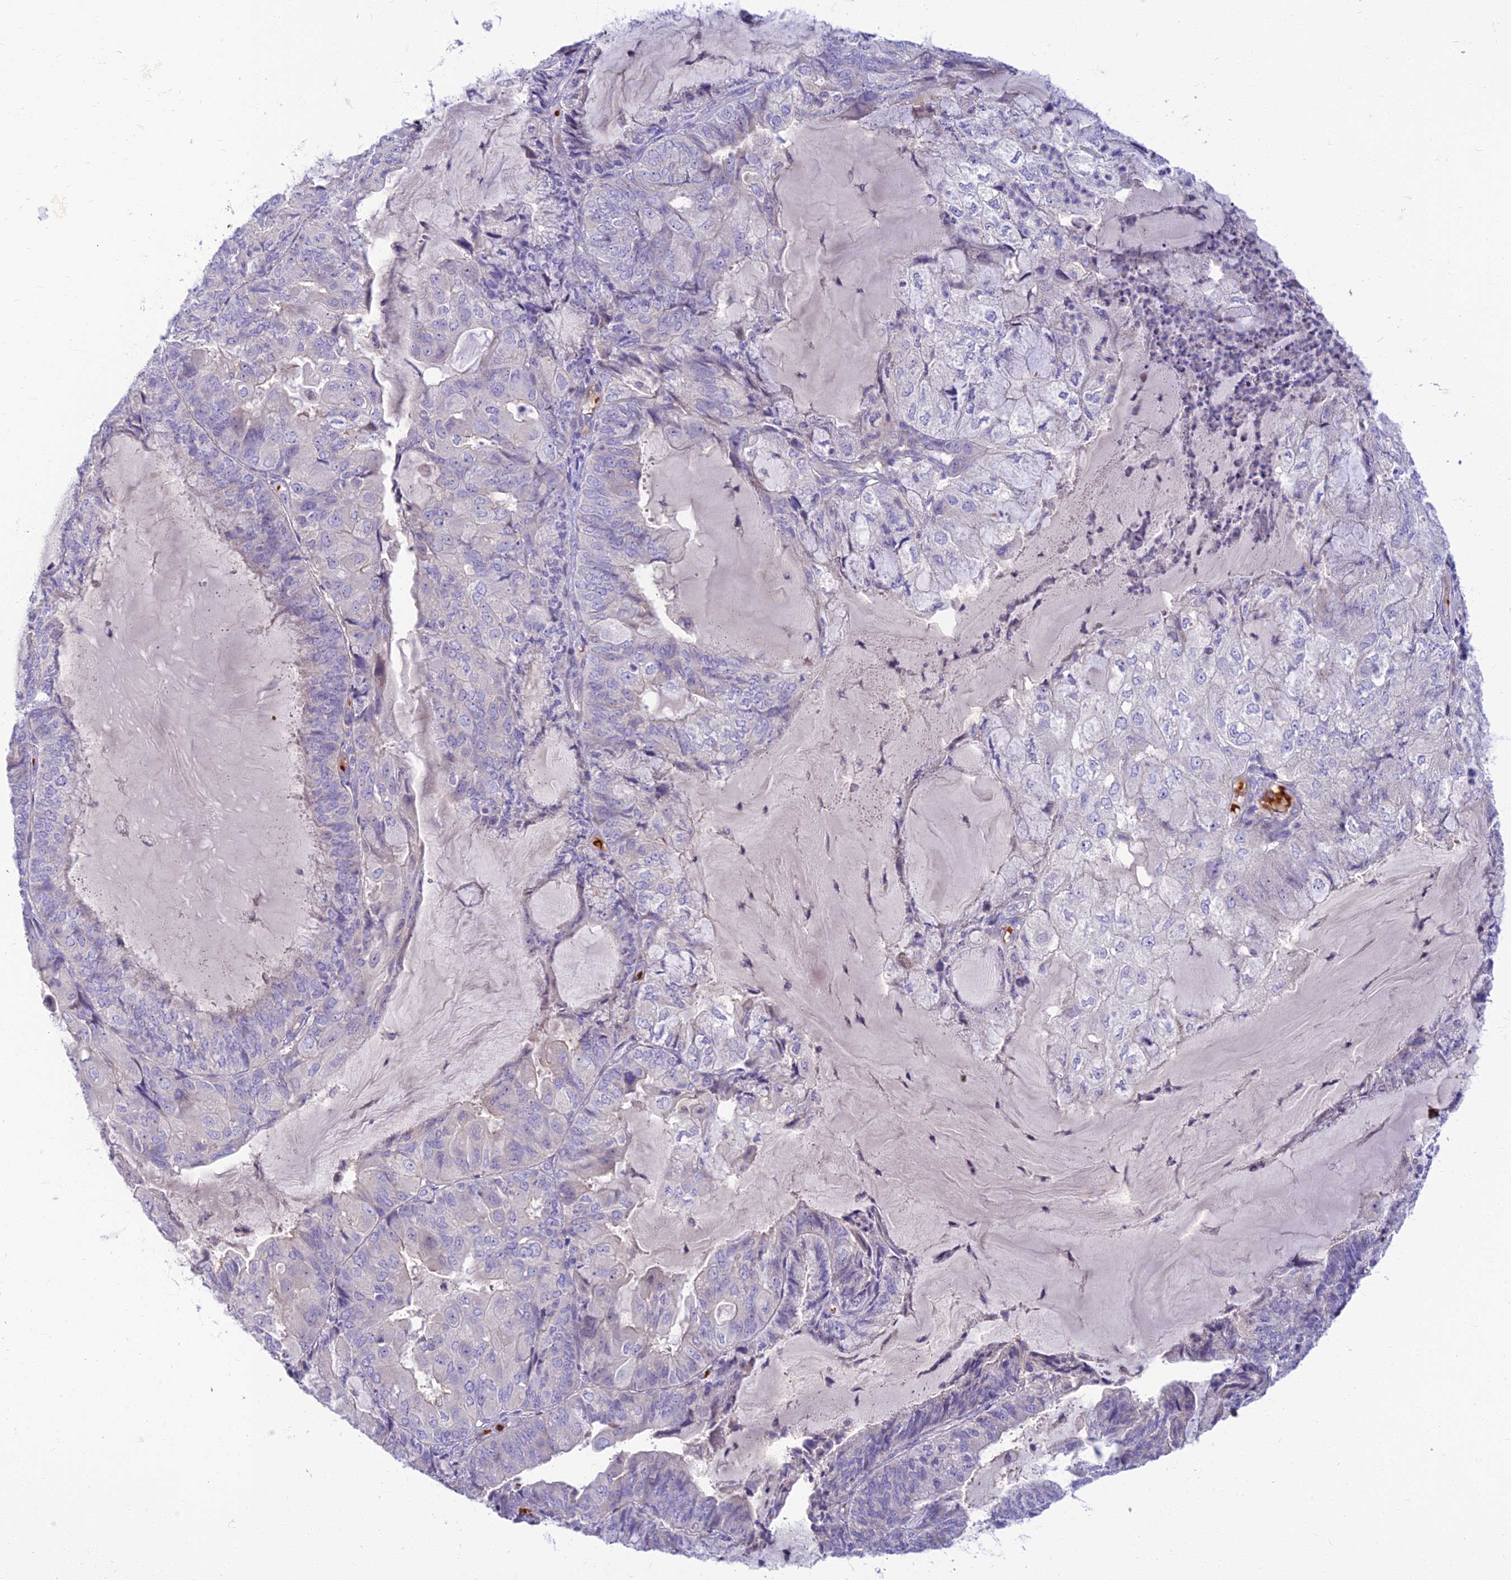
{"staining": {"intensity": "negative", "quantity": "none", "location": "none"}, "tissue": "endometrial cancer", "cell_type": "Tumor cells", "image_type": "cancer", "snomed": [{"axis": "morphology", "description": "Adenocarcinoma, NOS"}, {"axis": "topography", "description": "Endometrium"}], "caption": "Immunohistochemistry (IHC) histopathology image of endometrial cancer (adenocarcinoma) stained for a protein (brown), which displays no expression in tumor cells.", "gene": "CLIP4", "patient": {"sex": "female", "age": 81}}